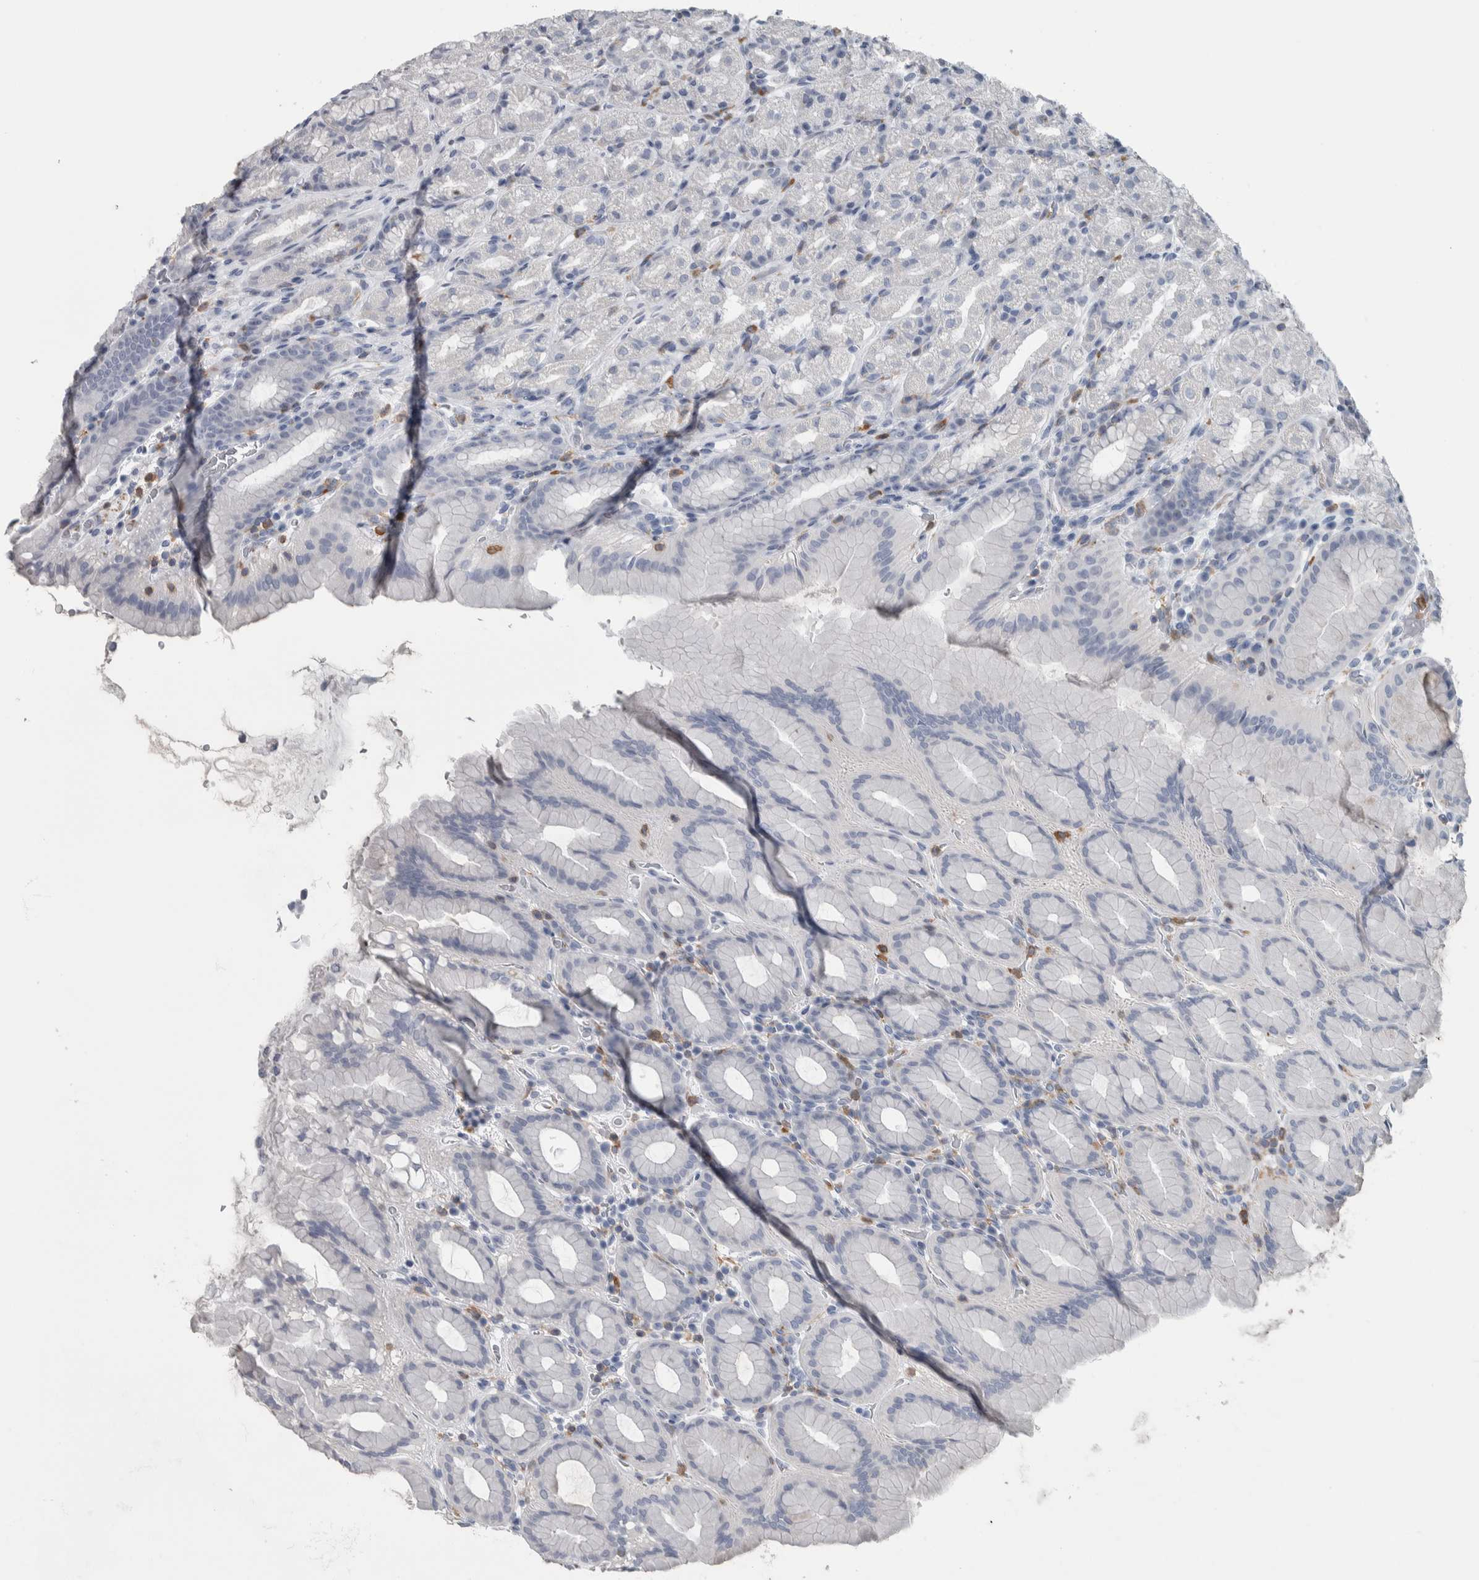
{"staining": {"intensity": "negative", "quantity": "none", "location": "none"}, "tissue": "stomach", "cell_type": "Glandular cells", "image_type": "normal", "snomed": [{"axis": "morphology", "description": "Normal tissue, NOS"}, {"axis": "topography", "description": "Stomach, upper"}], "caption": "The micrograph displays no staining of glandular cells in normal stomach.", "gene": "SKAP2", "patient": {"sex": "male", "age": 68}}